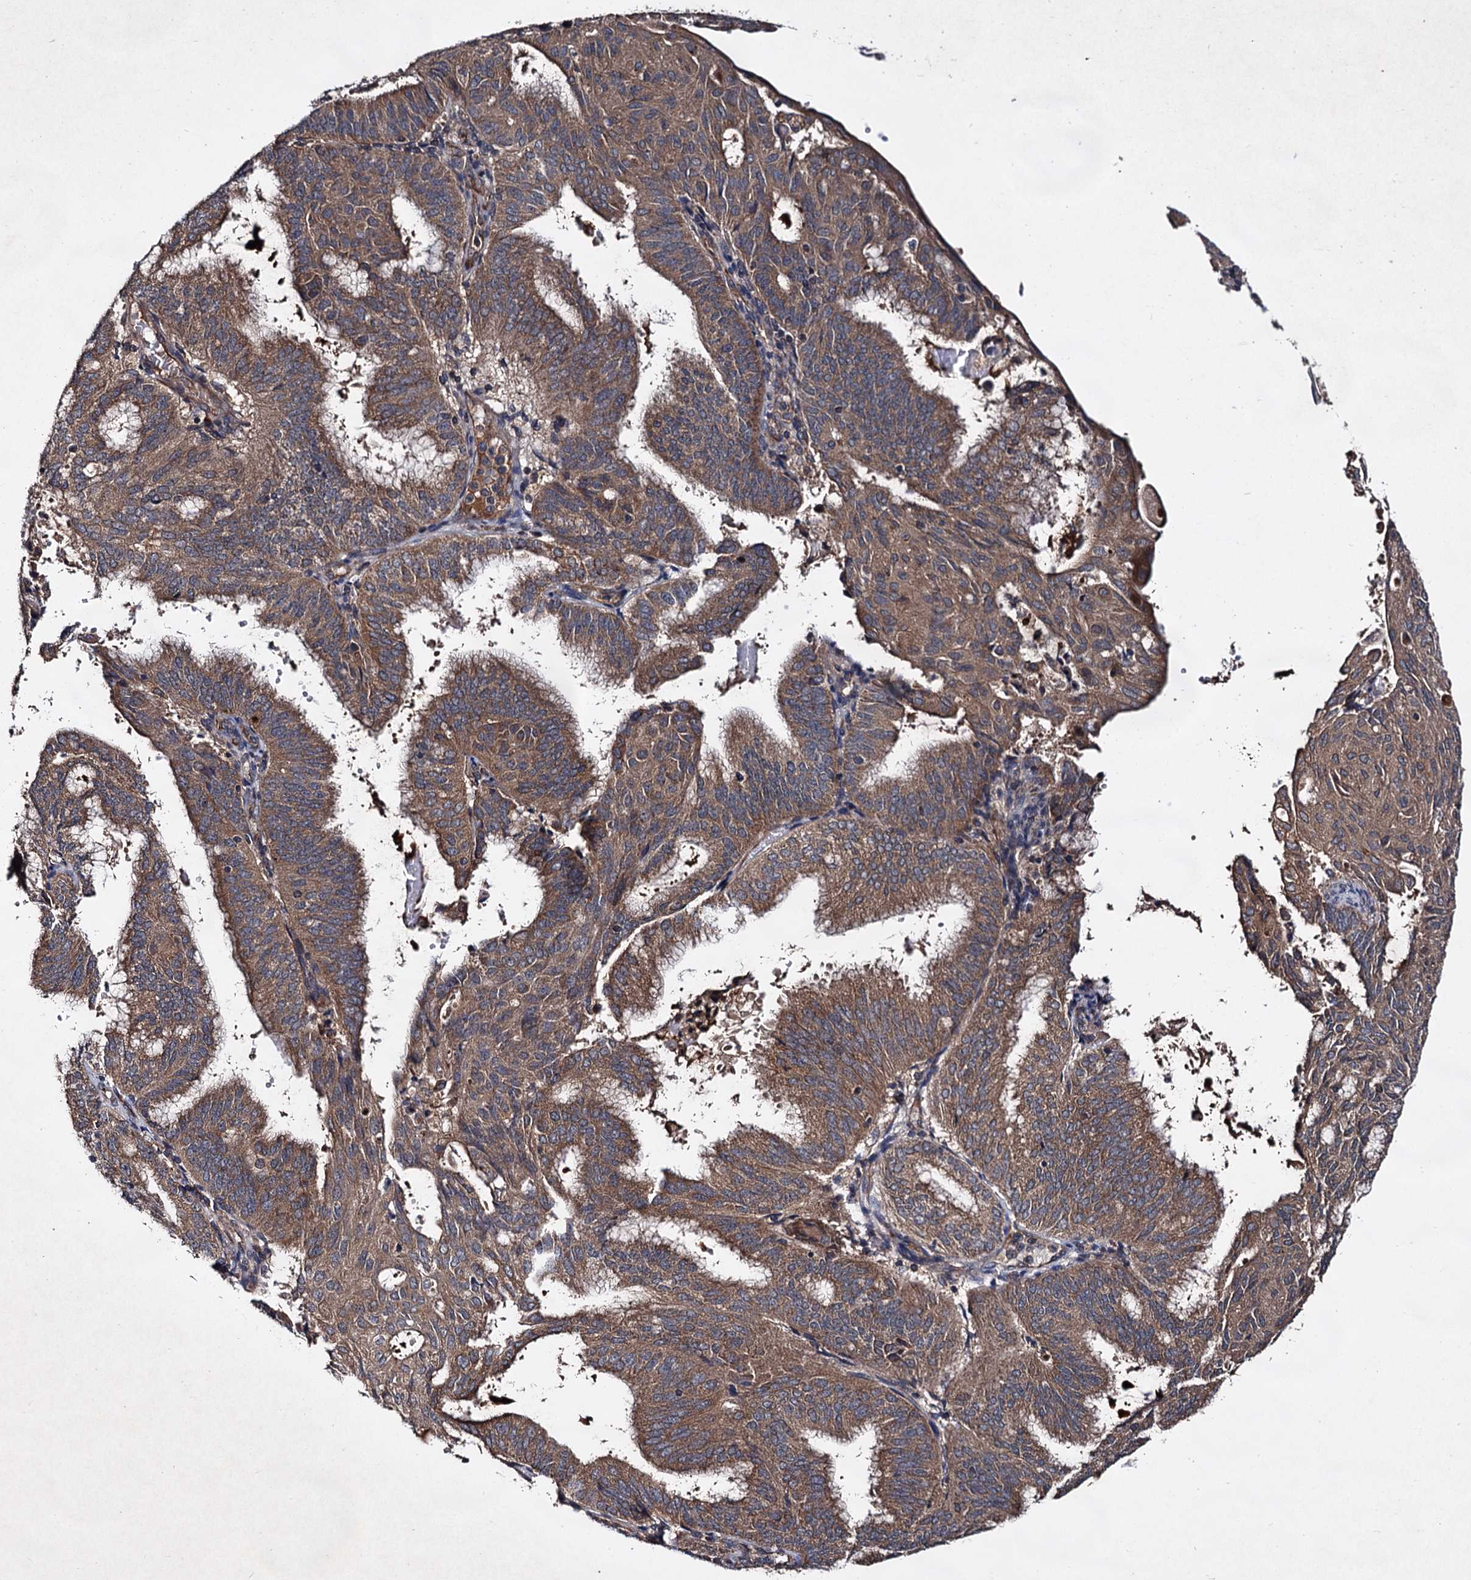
{"staining": {"intensity": "moderate", "quantity": ">75%", "location": "cytoplasmic/membranous"}, "tissue": "endometrial cancer", "cell_type": "Tumor cells", "image_type": "cancer", "snomed": [{"axis": "morphology", "description": "Adenocarcinoma, NOS"}, {"axis": "topography", "description": "Endometrium"}], "caption": "IHC histopathology image of human endometrial adenocarcinoma stained for a protein (brown), which reveals medium levels of moderate cytoplasmic/membranous expression in approximately >75% of tumor cells.", "gene": "TEX9", "patient": {"sex": "female", "age": 49}}